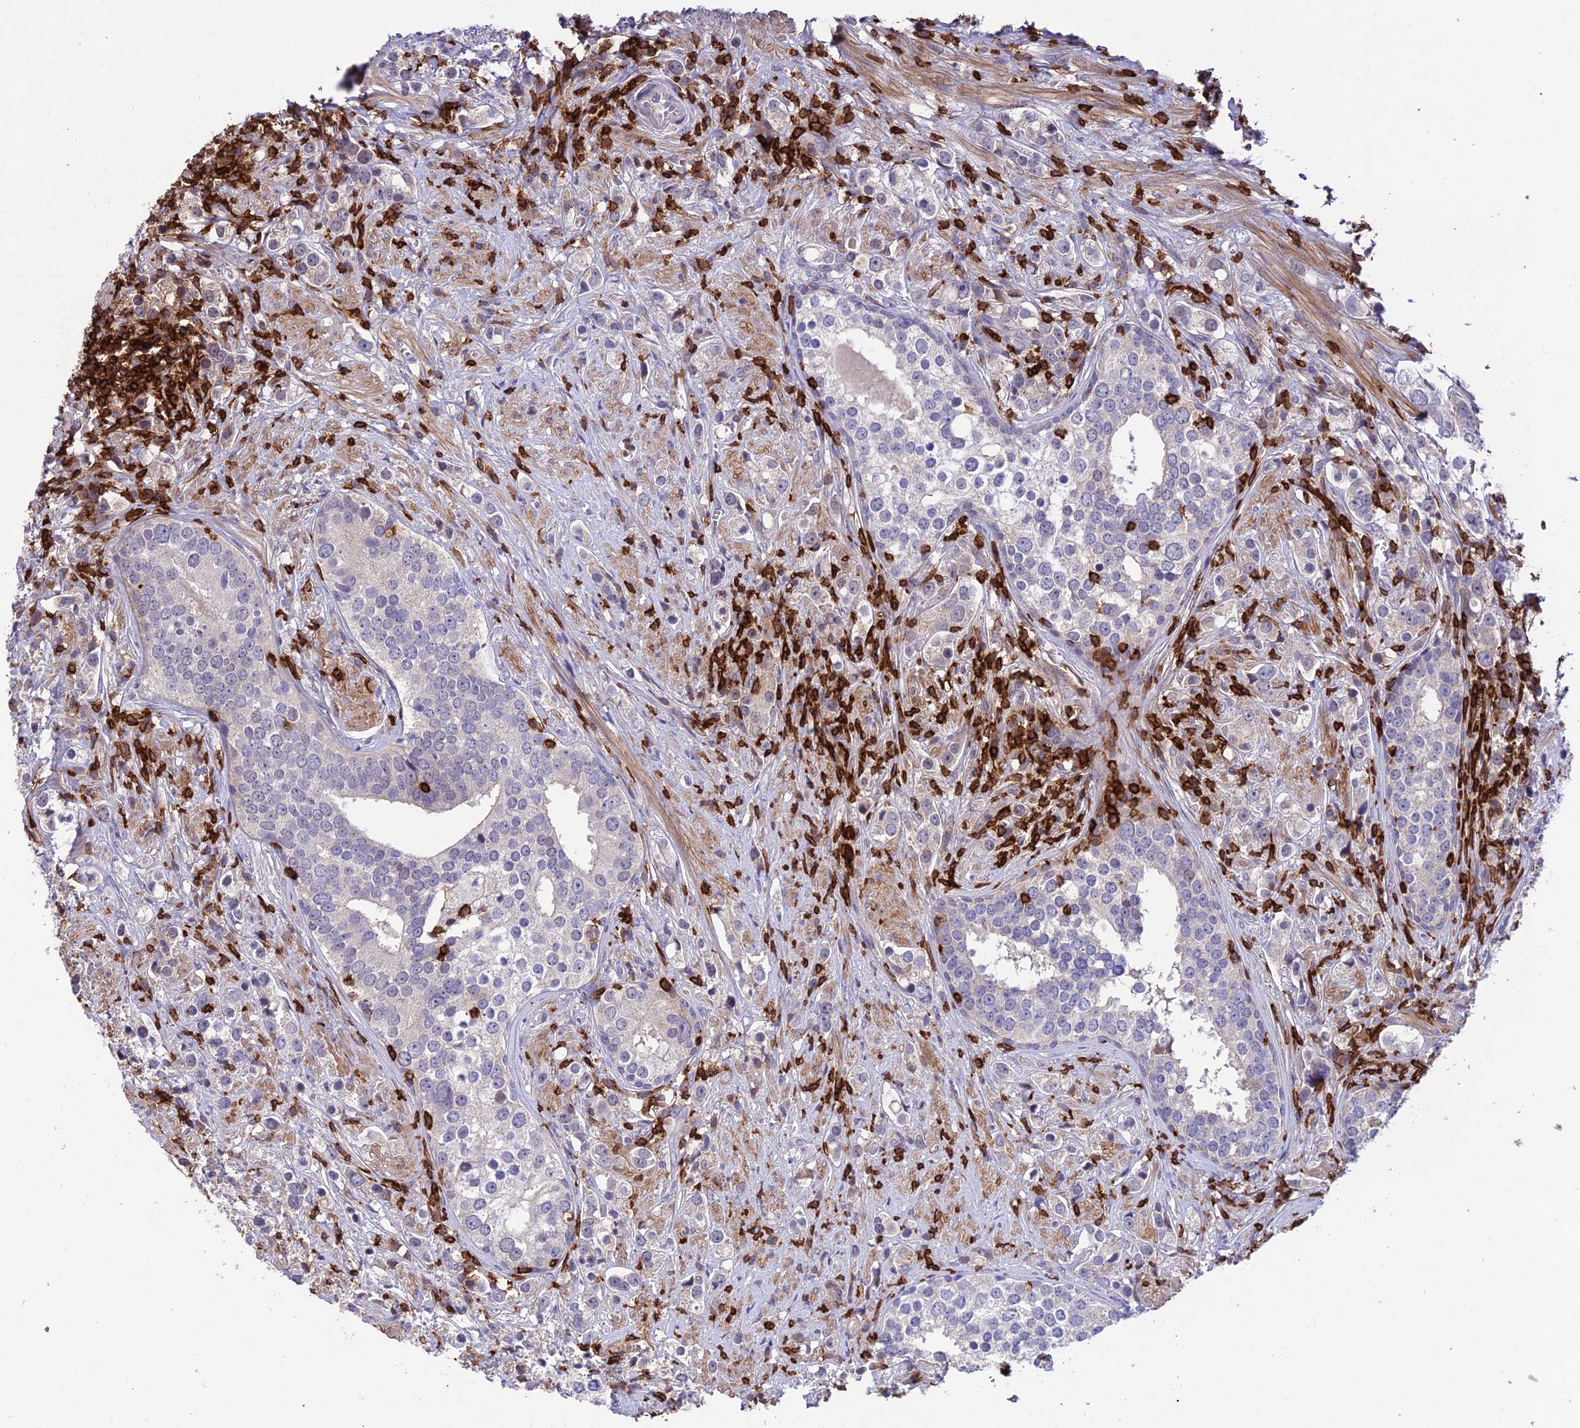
{"staining": {"intensity": "negative", "quantity": "none", "location": "none"}, "tissue": "prostate cancer", "cell_type": "Tumor cells", "image_type": "cancer", "snomed": [{"axis": "morphology", "description": "Adenocarcinoma, High grade"}, {"axis": "topography", "description": "Prostate"}], "caption": "High magnification brightfield microscopy of prostate cancer (adenocarcinoma (high-grade)) stained with DAB (brown) and counterstained with hematoxylin (blue): tumor cells show no significant staining.", "gene": "PTPRCAP", "patient": {"sex": "male", "age": 71}}